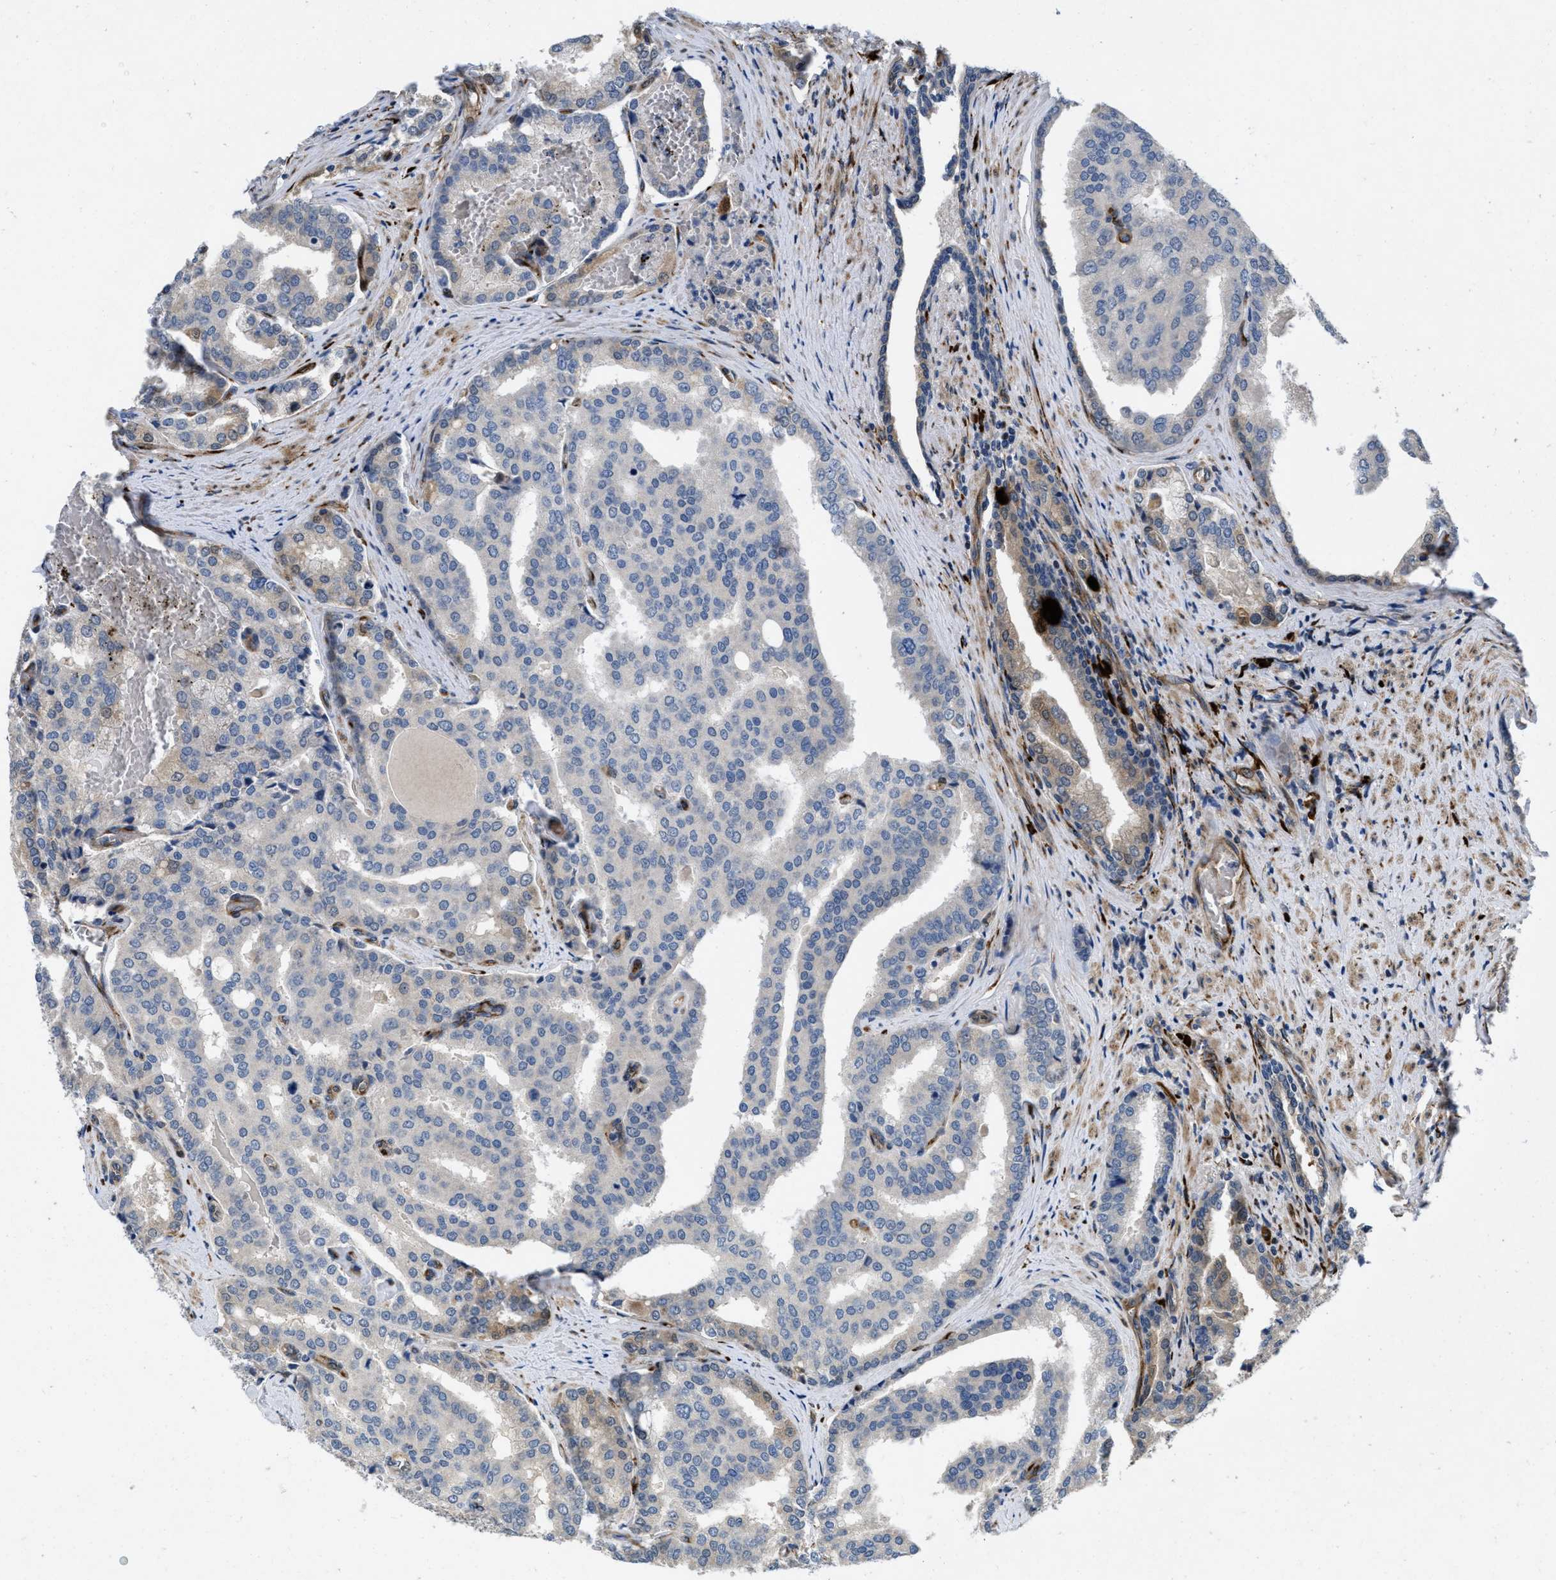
{"staining": {"intensity": "weak", "quantity": "<25%", "location": "cytoplasmic/membranous"}, "tissue": "prostate cancer", "cell_type": "Tumor cells", "image_type": "cancer", "snomed": [{"axis": "morphology", "description": "Adenocarcinoma, High grade"}, {"axis": "topography", "description": "Prostate"}], "caption": "Histopathology image shows no significant protein expression in tumor cells of prostate cancer (high-grade adenocarcinoma).", "gene": "HSPA12B", "patient": {"sex": "male", "age": 50}}